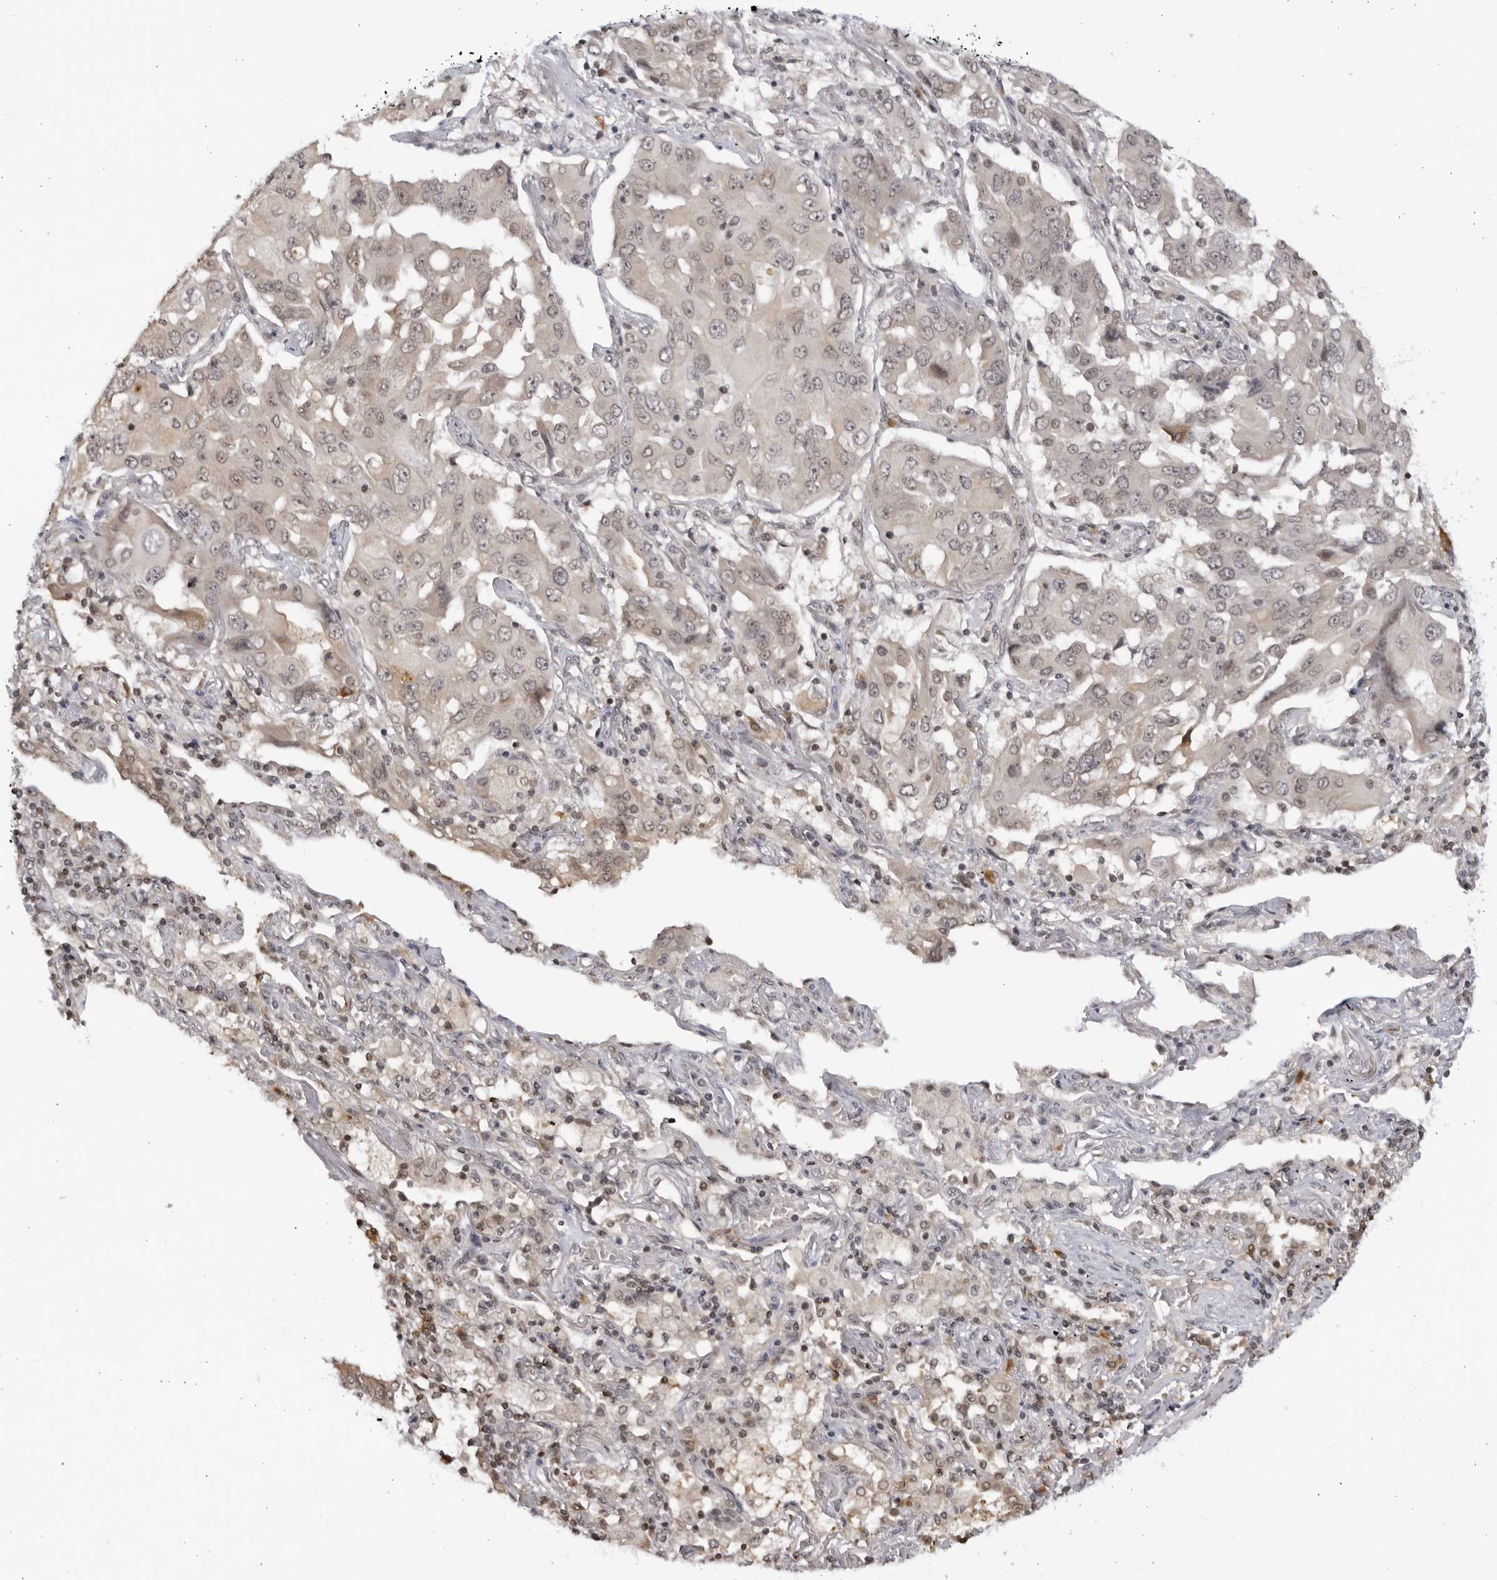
{"staining": {"intensity": "weak", "quantity": "<25%", "location": "nuclear"}, "tissue": "lung cancer", "cell_type": "Tumor cells", "image_type": "cancer", "snomed": [{"axis": "morphology", "description": "Adenocarcinoma, NOS"}, {"axis": "topography", "description": "Lung"}], "caption": "An IHC image of lung cancer (adenocarcinoma) is shown. There is no staining in tumor cells of lung cancer (adenocarcinoma).", "gene": "RASGEF1C", "patient": {"sex": "female", "age": 65}}